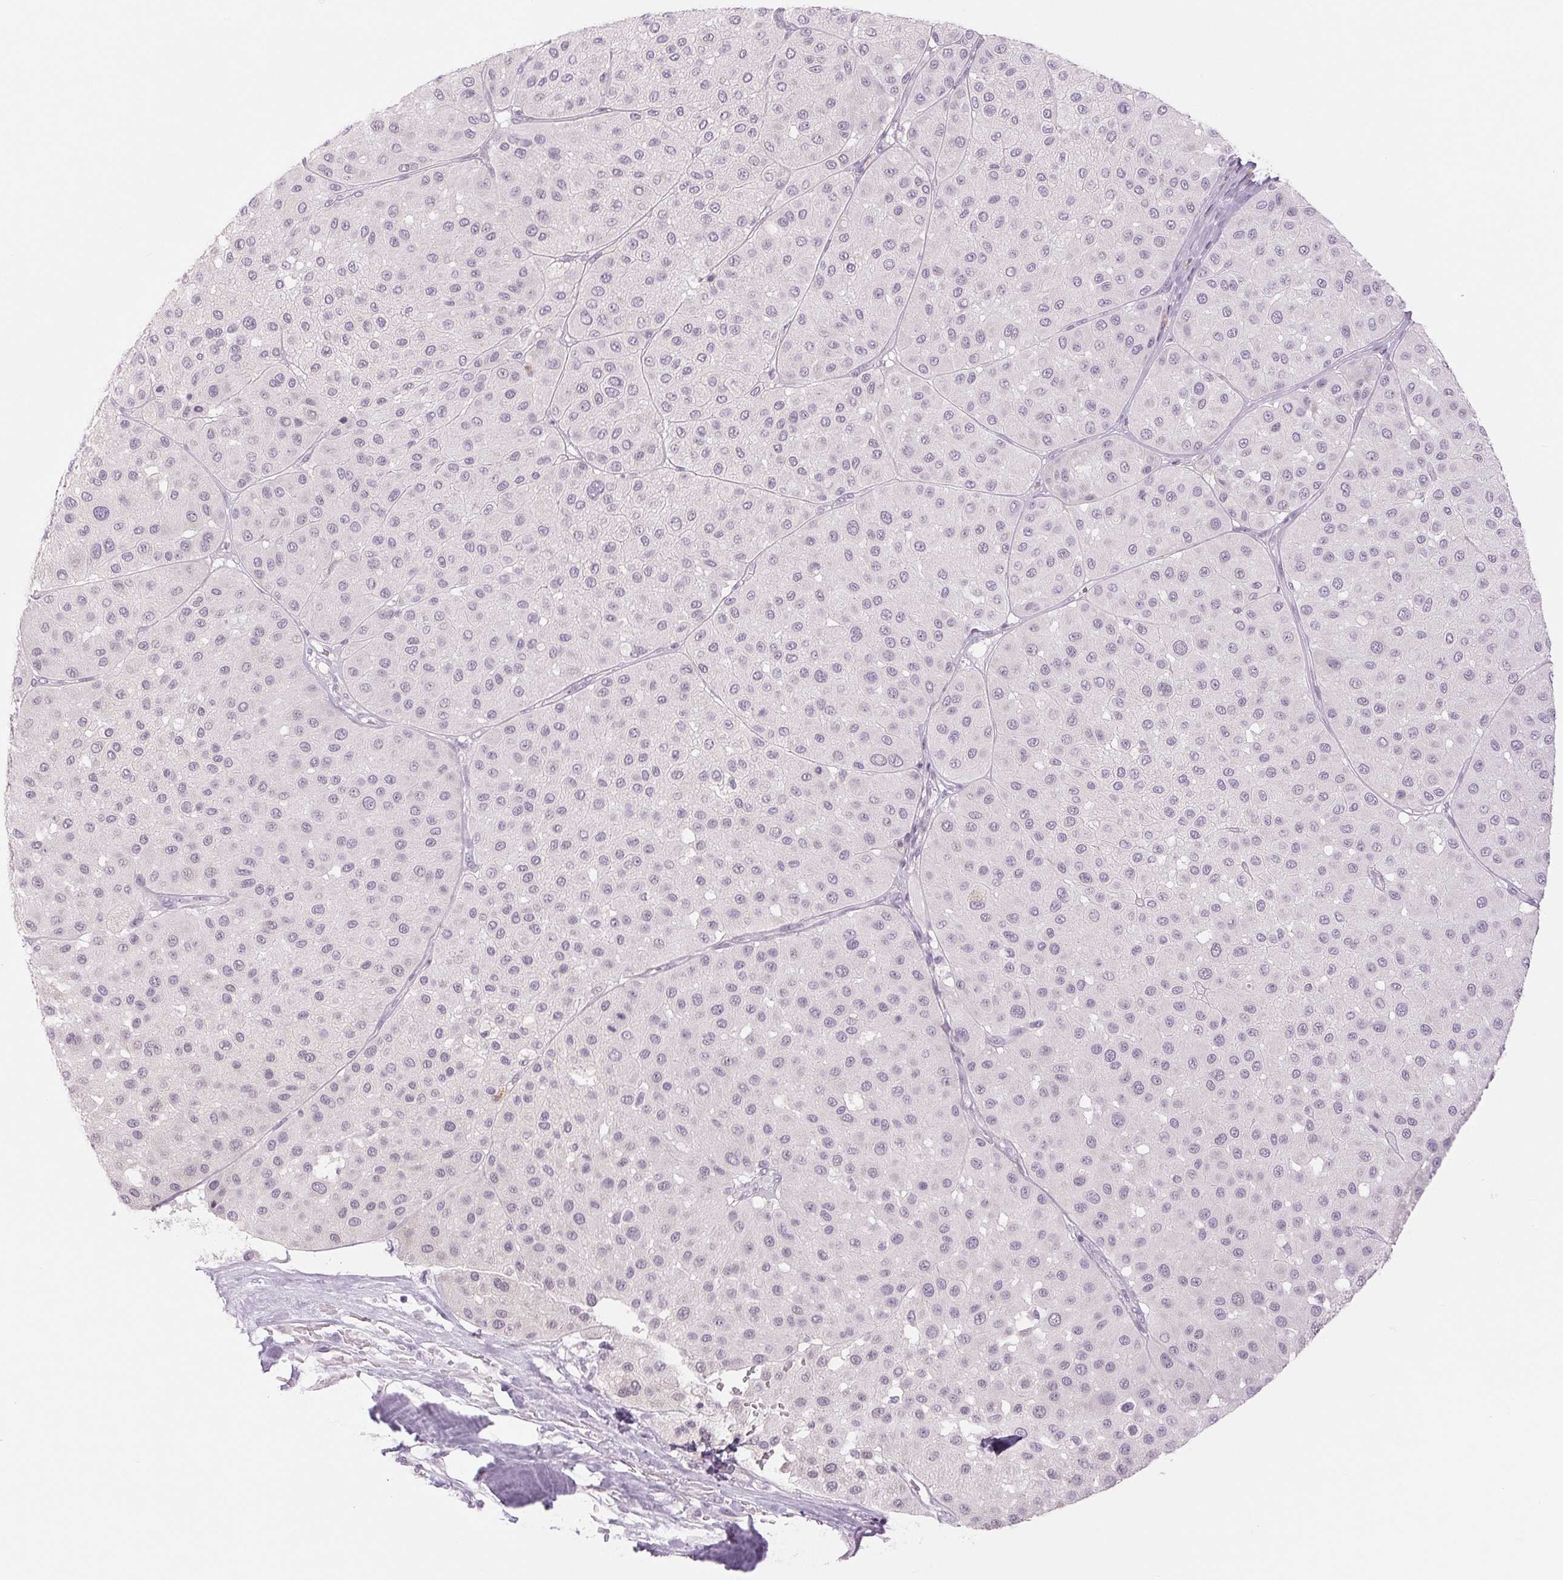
{"staining": {"intensity": "negative", "quantity": "none", "location": "none"}, "tissue": "melanoma", "cell_type": "Tumor cells", "image_type": "cancer", "snomed": [{"axis": "morphology", "description": "Malignant melanoma, Metastatic site"}, {"axis": "topography", "description": "Smooth muscle"}], "caption": "There is no significant expression in tumor cells of melanoma.", "gene": "EHHADH", "patient": {"sex": "male", "age": 41}}